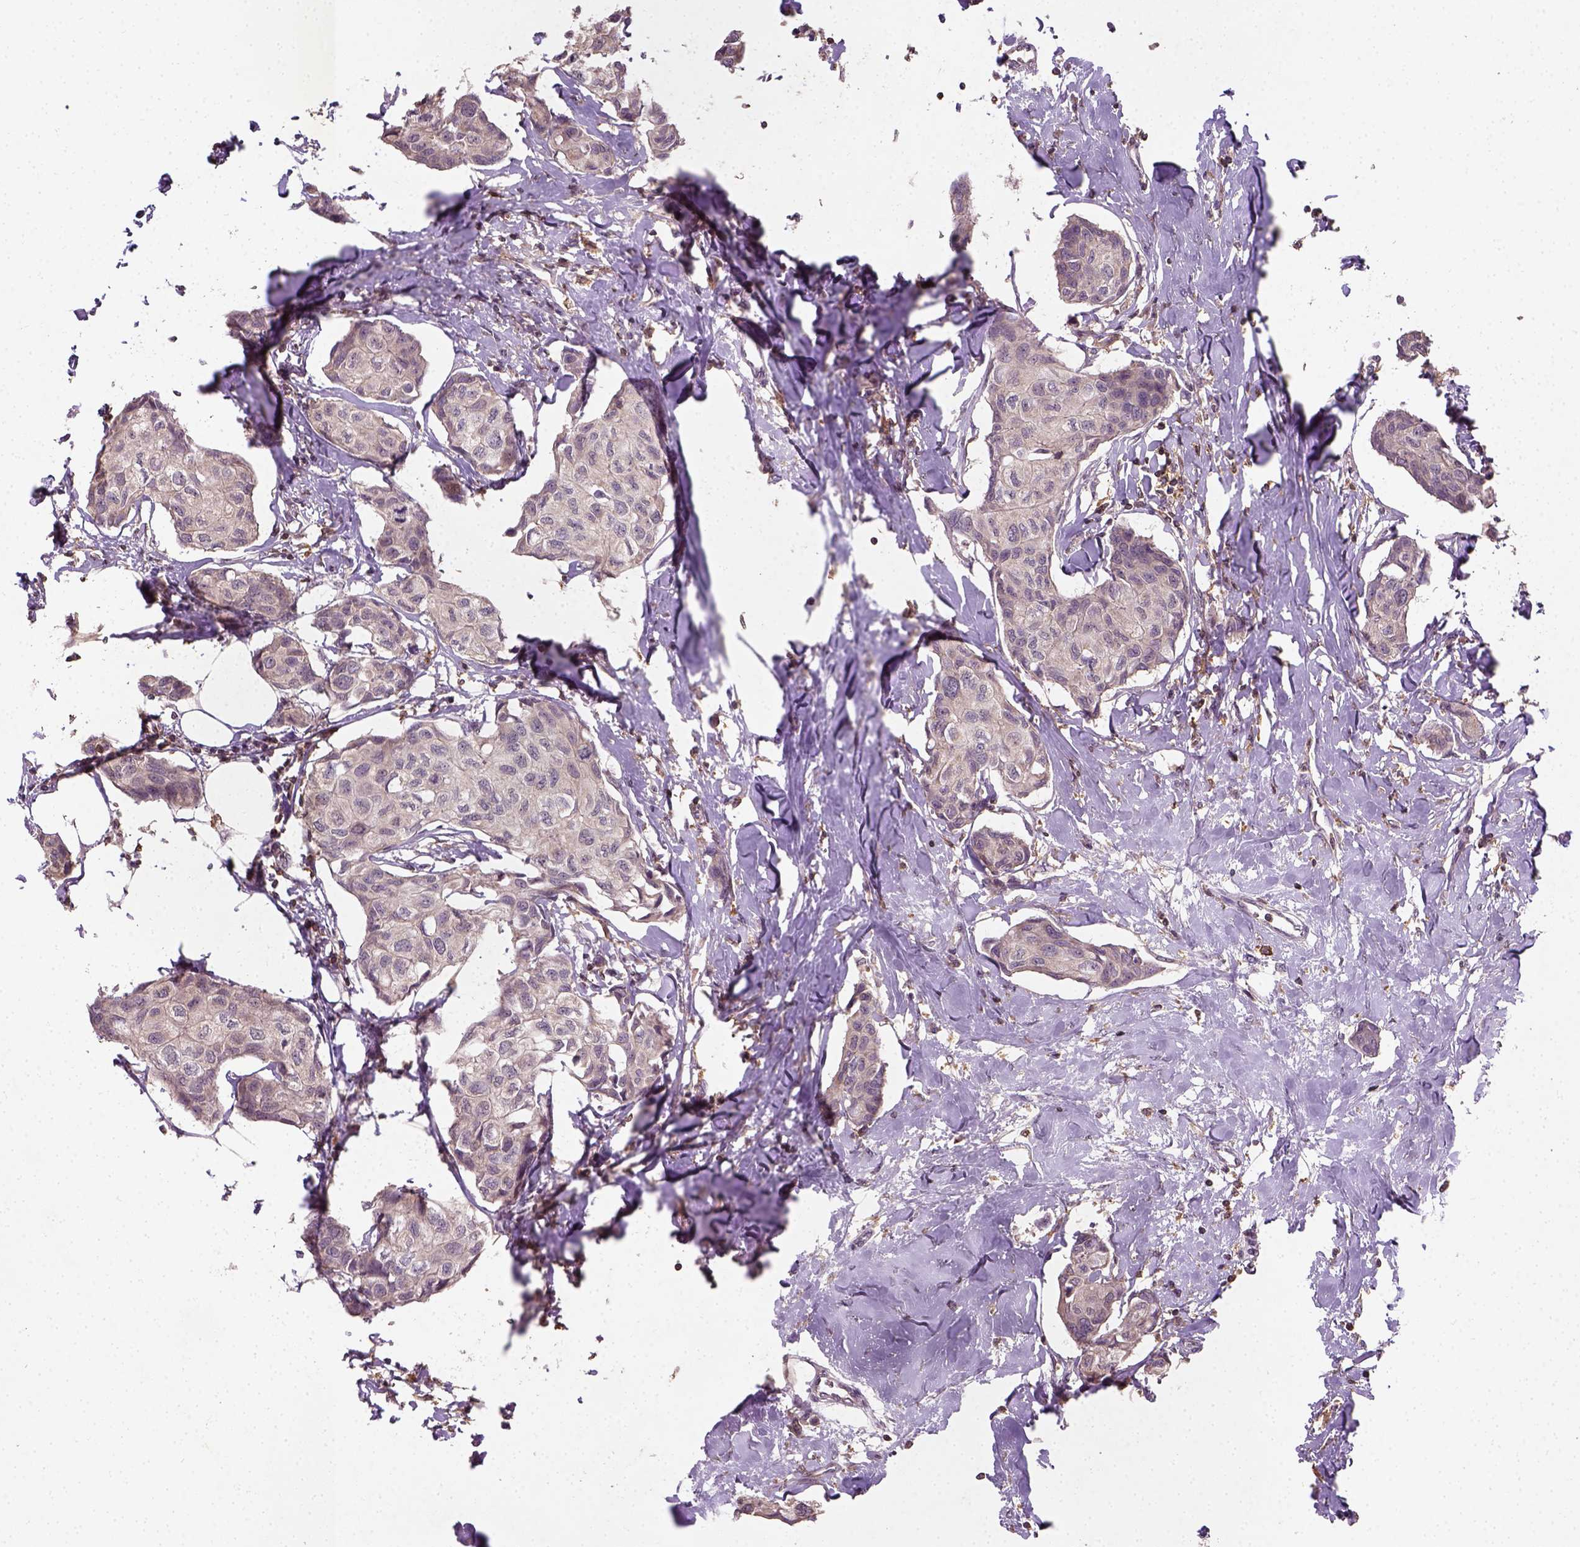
{"staining": {"intensity": "negative", "quantity": "none", "location": "none"}, "tissue": "breast cancer", "cell_type": "Tumor cells", "image_type": "cancer", "snomed": [{"axis": "morphology", "description": "Duct carcinoma"}, {"axis": "topography", "description": "Breast"}], "caption": "A high-resolution histopathology image shows immunohistochemistry (IHC) staining of breast cancer, which demonstrates no significant expression in tumor cells. The staining is performed using DAB brown chromogen with nuclei counter-stained in using hematoxylin.", "gene": "CAMKK1", "patient": {"sex": "female", "age": 80}}